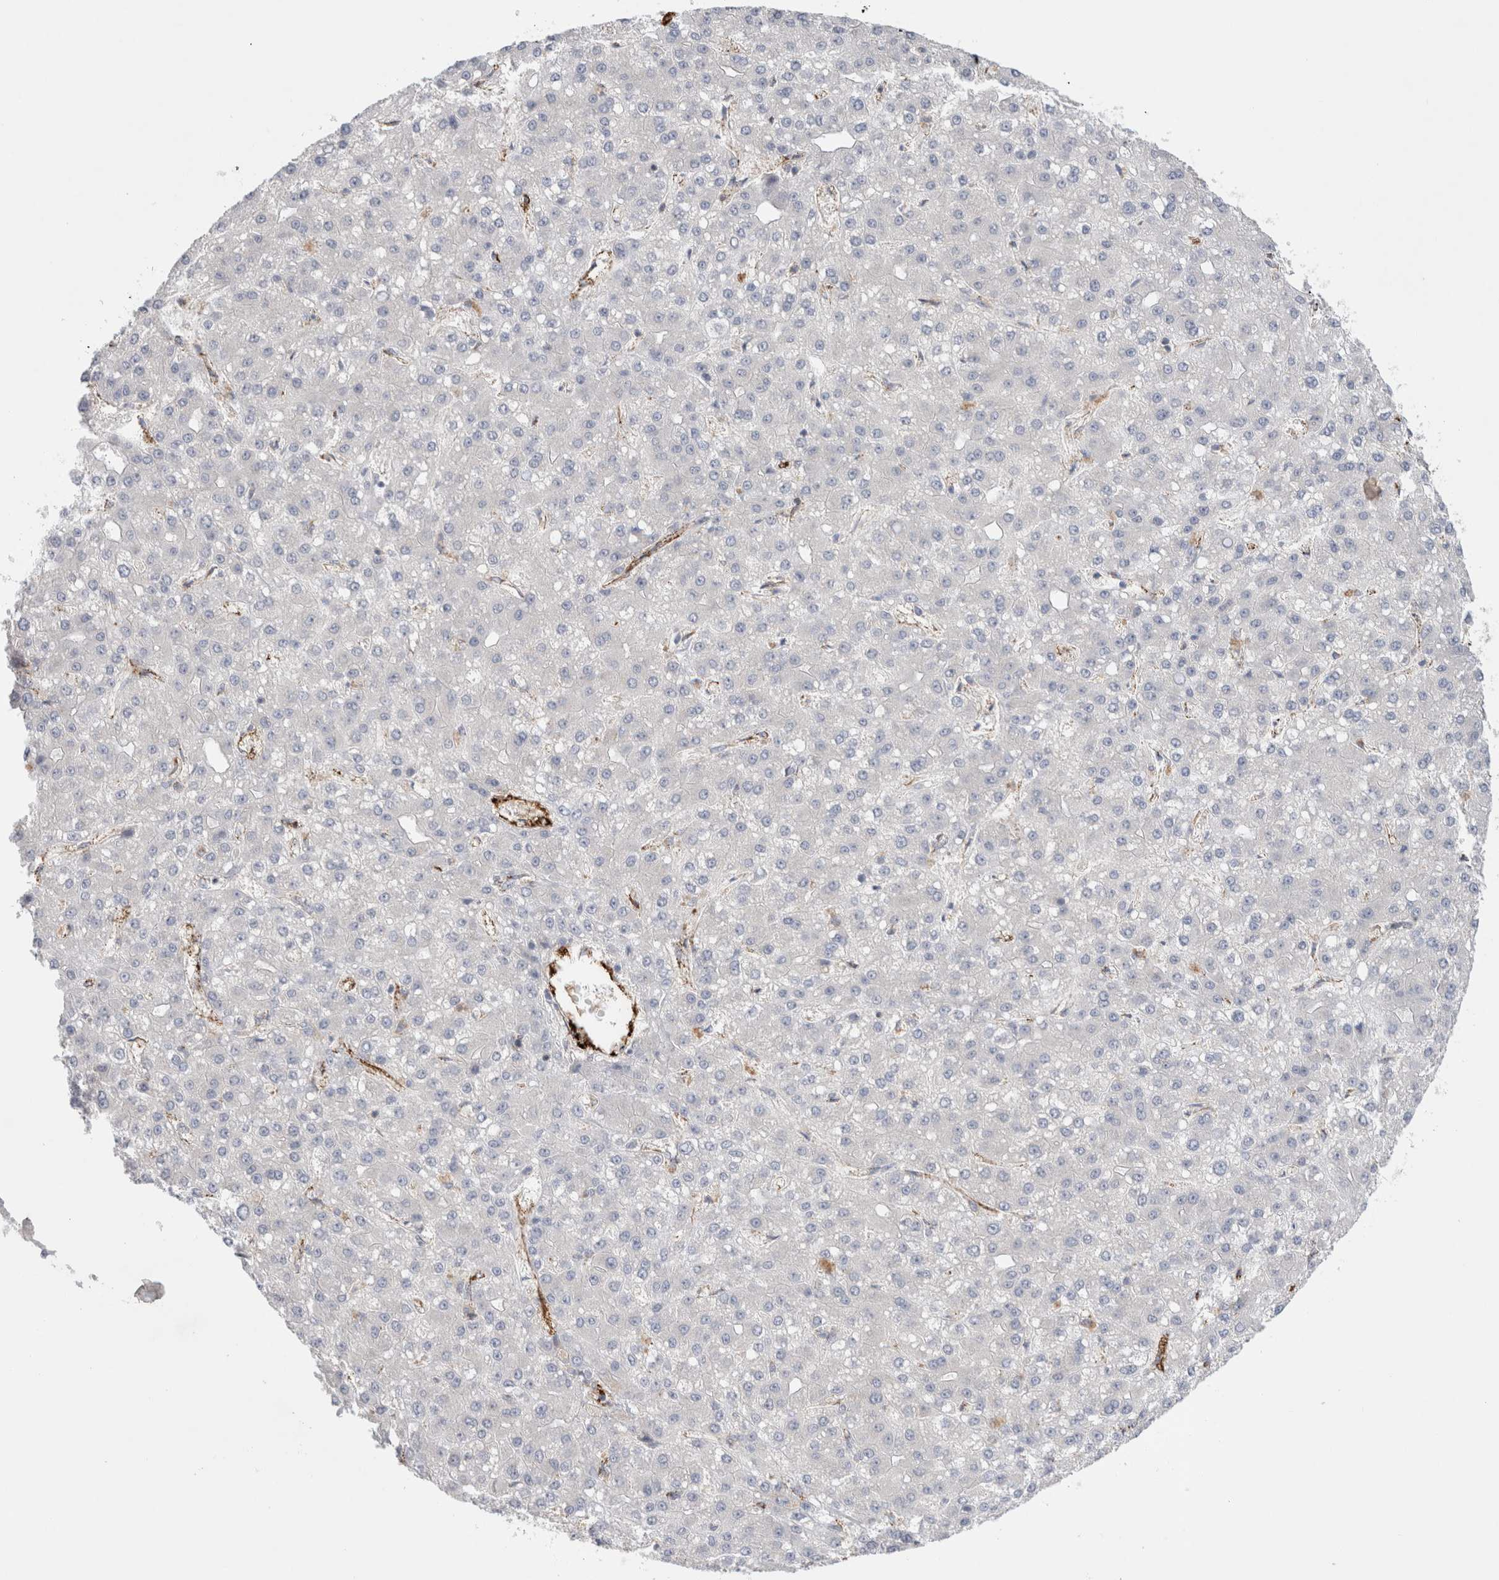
{"staining": {"intensity": "negative", "quantity": "none", "location": "none"}, "tissue": "liver cancer", "cell_type": "Tumor cells", "image_type": "cancer", "snomed": [{"axis": "morphology", "description": "Carcinoma, Hepatocellular, NOS"}, {"axis": "topography", "description": "Liver"}], "caption": "This is an IHC image of liver cancer. There is no positivity in tumor cells.", "gene": "CNPY4", "patient": {"sex": "male", "age": 67}}